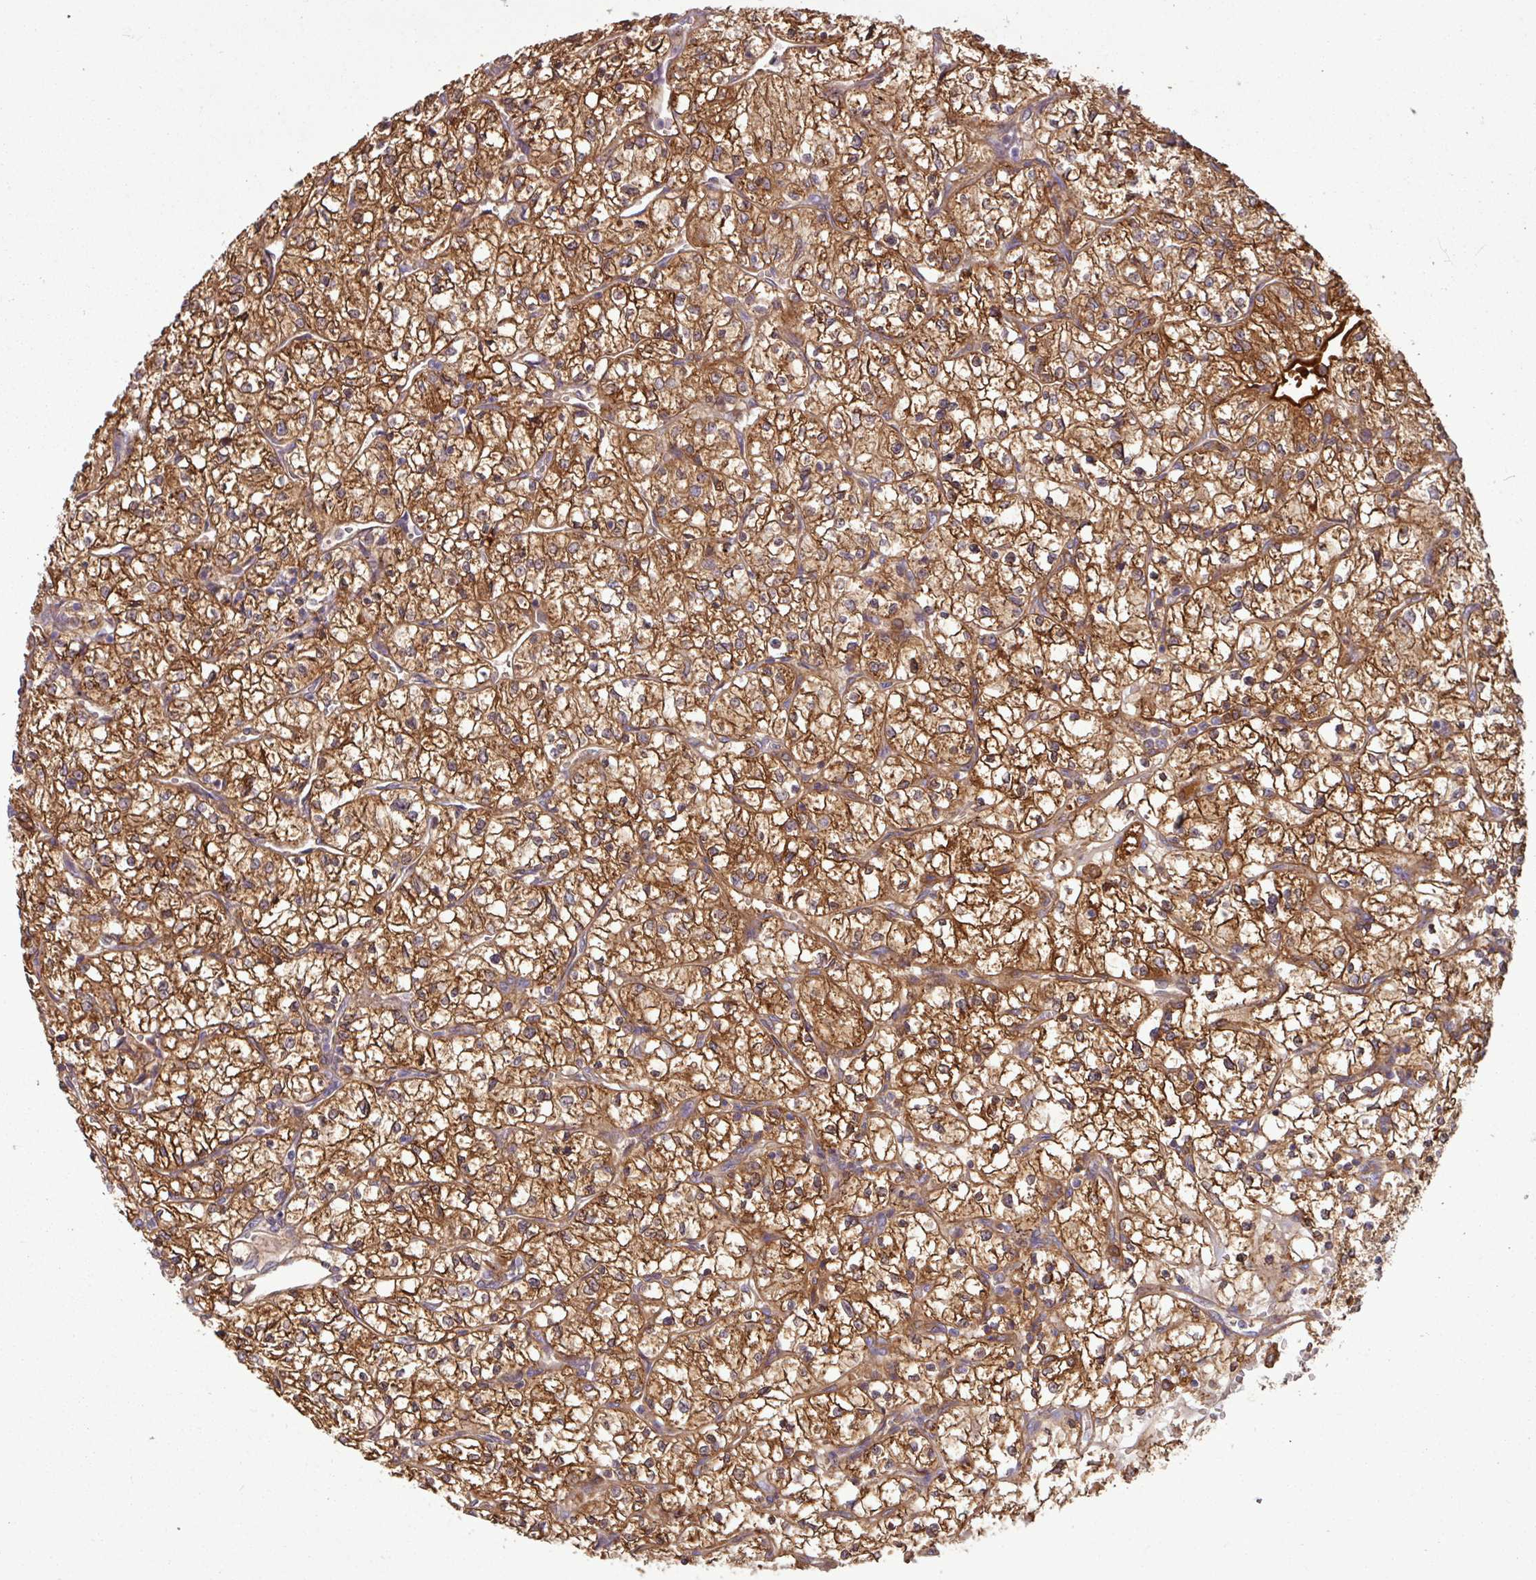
{"staining": {"intensity": "moderate", "quantity": ">75%", "location": "cytoplasmic/membranous"}, "tissue": "renal cancer", "cell_type": "Tumor cells", "image_type": "cancer", "snomed": [{"axis": "morphology", "description": "Adenocarcinoma, NOS"}, {"axis": "topography", "description": "Kidney"}], "caption": "Renal cancer stained with a brown dye reveals moderate cytoplasmic/membranous positive positivity in approximately >75% of tumor cells.", "gene": "C4B", "patient": {"sex": "female", "age": 64}}